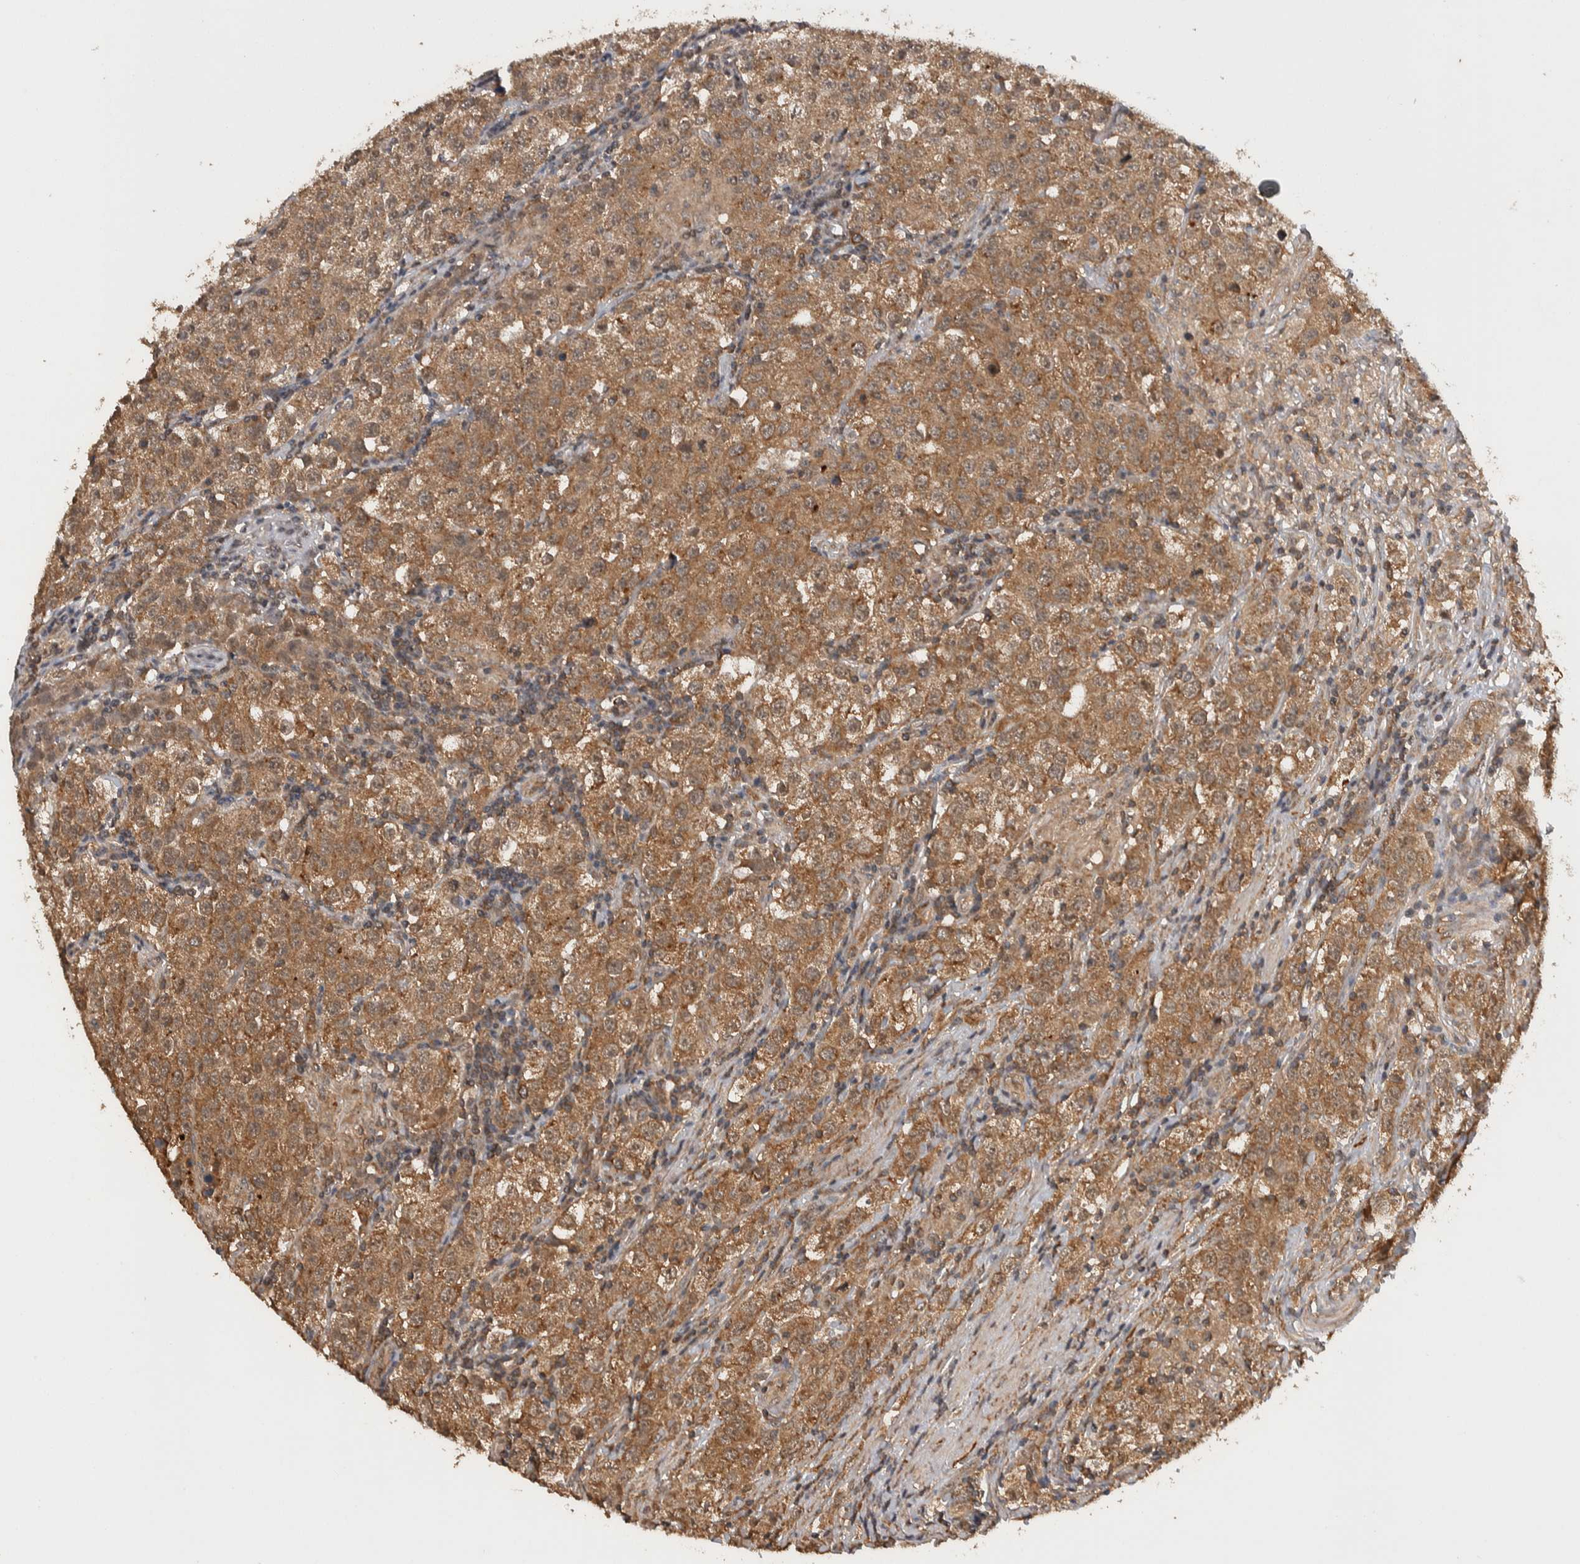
{"staining": {"intensity": "moderate", "quantity": ">75%", "location": "cytoplasmic/membranous,nuclear"}, "tissue": "testis cancer", "cell_type": "Tumor cells", "image_type": "cancer", "snomed": [{"axis": "morphology", "description": "Seminoma, NOS"}, {"axis": "morphology", "description": "Carcinoma, Embryonal, NOS"}, {"axis": "topography", "description": "Testis"}], "caption": "Immunohistochemistry staining of seminoma (testis), which reveals medium levels of moderate cytoplasmic/membranous and nuclear positivity in about >75% of tumor cells indicating moderate cytoplasmic/membranous and nuclear protein staining. The staining was performed using DAB (brown) for protein detection and nuclei were counterstained in hematoxylin (blue).", "gene": "DVL2", "patient": {"sex": "male", "age": 43}}